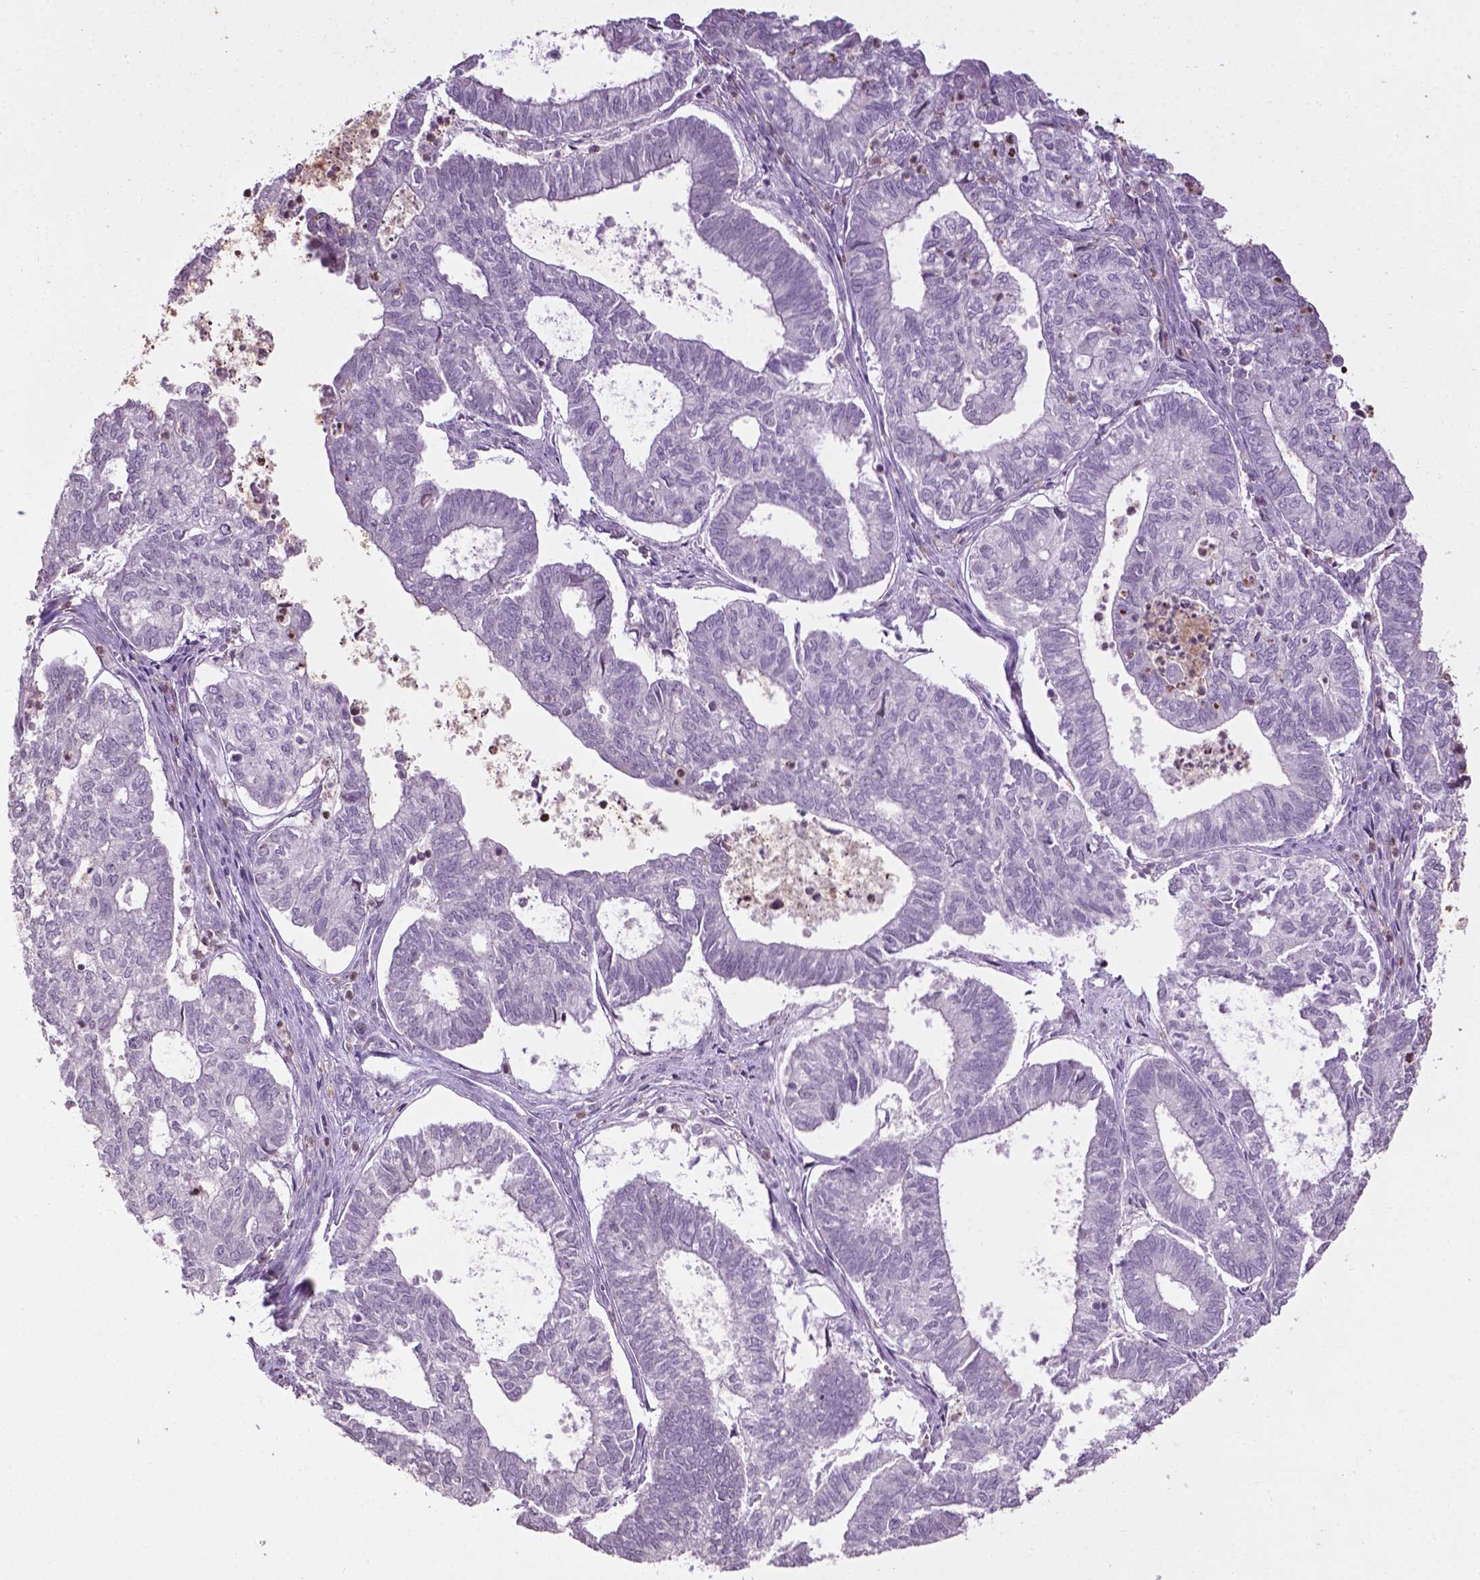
{"staining": {"intensity": "negative", "quantity": "none", "location": "none"}, "tissue": "ovarian cancer", "cell_type": "Tumor cells", "image_type": "cancer", "snomed": [{"axis": "morphology", "description": "Carcinoma, endometroid"}, {"axis": "topography", "description": "Ovary"}], "caption": "Immunohistochemical staining of human endometroid carcinoma (ovarian) reveals no significant positivity in tumor cells.", "gene": "NTNG2", "patient": {"sex": "female", "age": 64}}